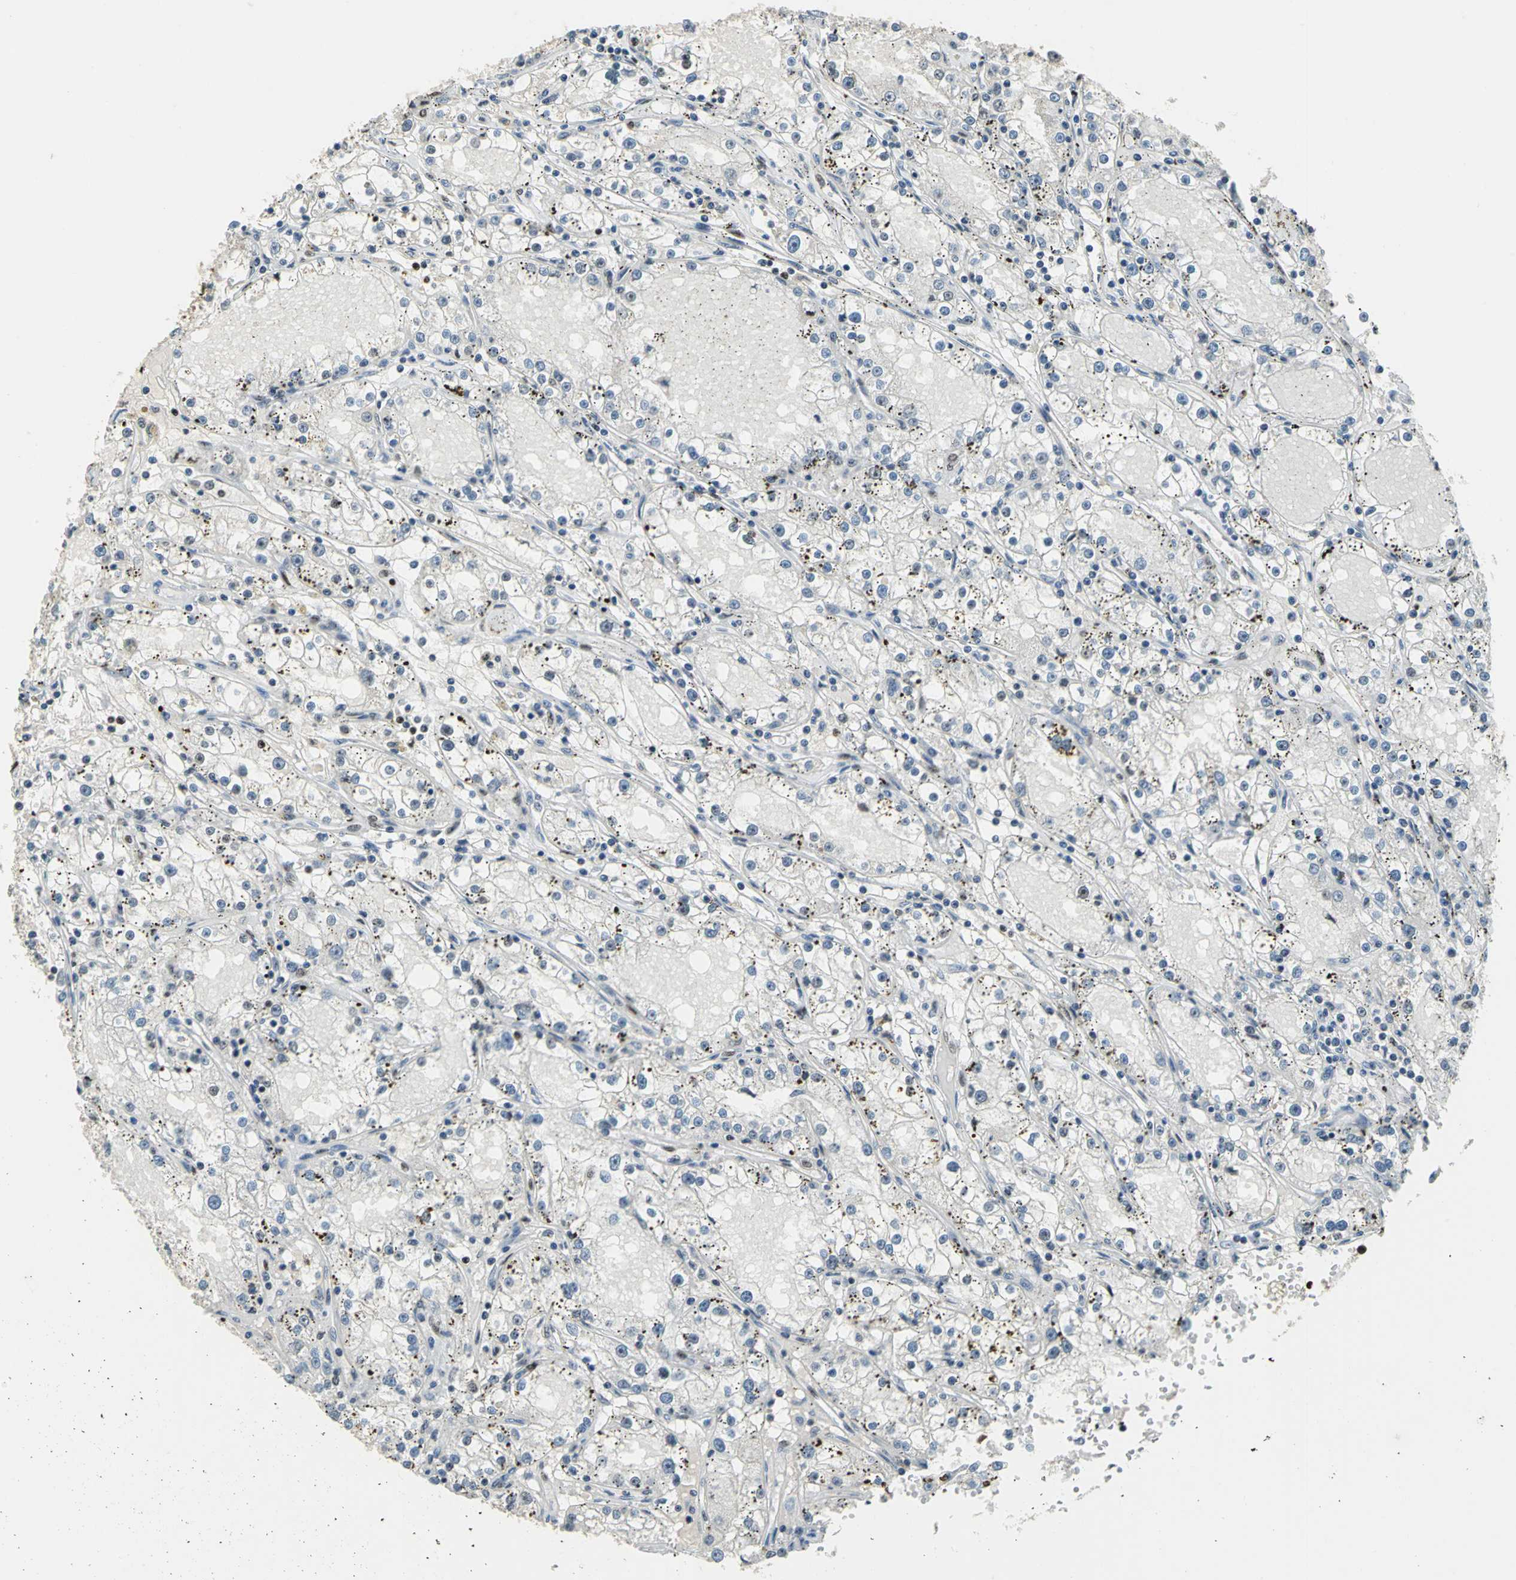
{"staining": {"intensity": "negative", "quantity": "none", "location": "none"}, "tissue": "renal cancer", "cell_type": "Tumor cells", "image_type": "cancer", "snomed": [{"axis": "morphology", "description": "Adenocarcinoma, NOS"}, {"axis": "topography", "description": "Kidney"}], "caption": "Immunohistochemical staining of human renal cancer (adenocarcinoma) demonstrates no significant positivity in tumor cells.", "gene": "UBTF", "patient": {"sex": "male", "age": 56}}